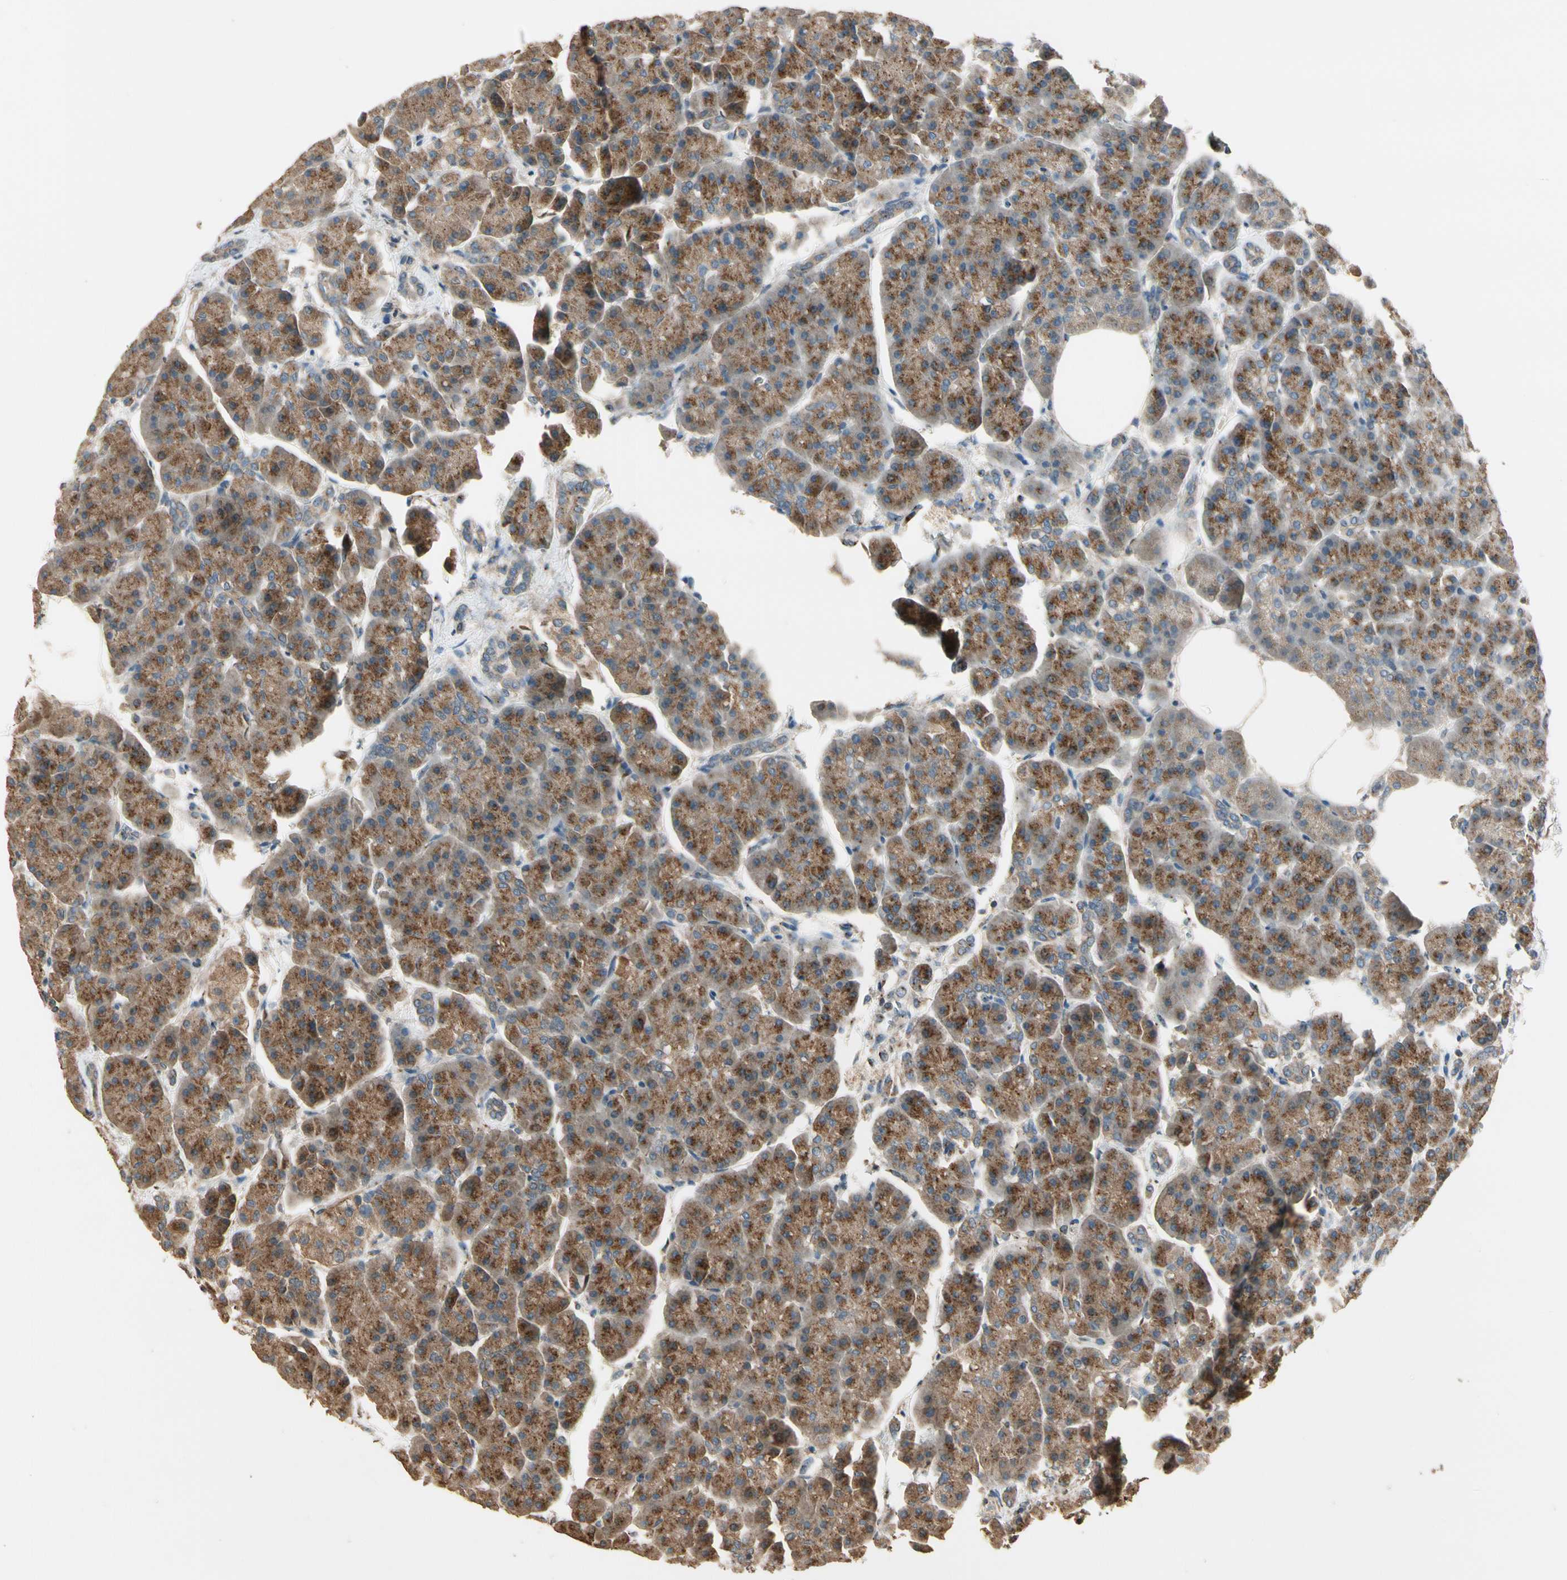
{"staining": {"intensity": "strong", "quantity": ">75%", "location": "cytoplasmic/membranous"}, "tissue": "pancreas", "cell_type": "Exocrine glandular cells", "image_type": "normal", "snomed": [{"axis": "morphology", "description": "Normal tissue, NOS"}, {"axis": "topography", "description": "Pancreas"}], "caption": "Immunohistochemistry of benign pancreas demonstrates high levels of strong cytoplasmic/membranous positivity in about >75% of exocrine glandular cells. (DAB IHC, brown staining for protein, blue staining for nuclei).", "gene": "AKAP9", "patient": {"sex": "female", "age": 70}}